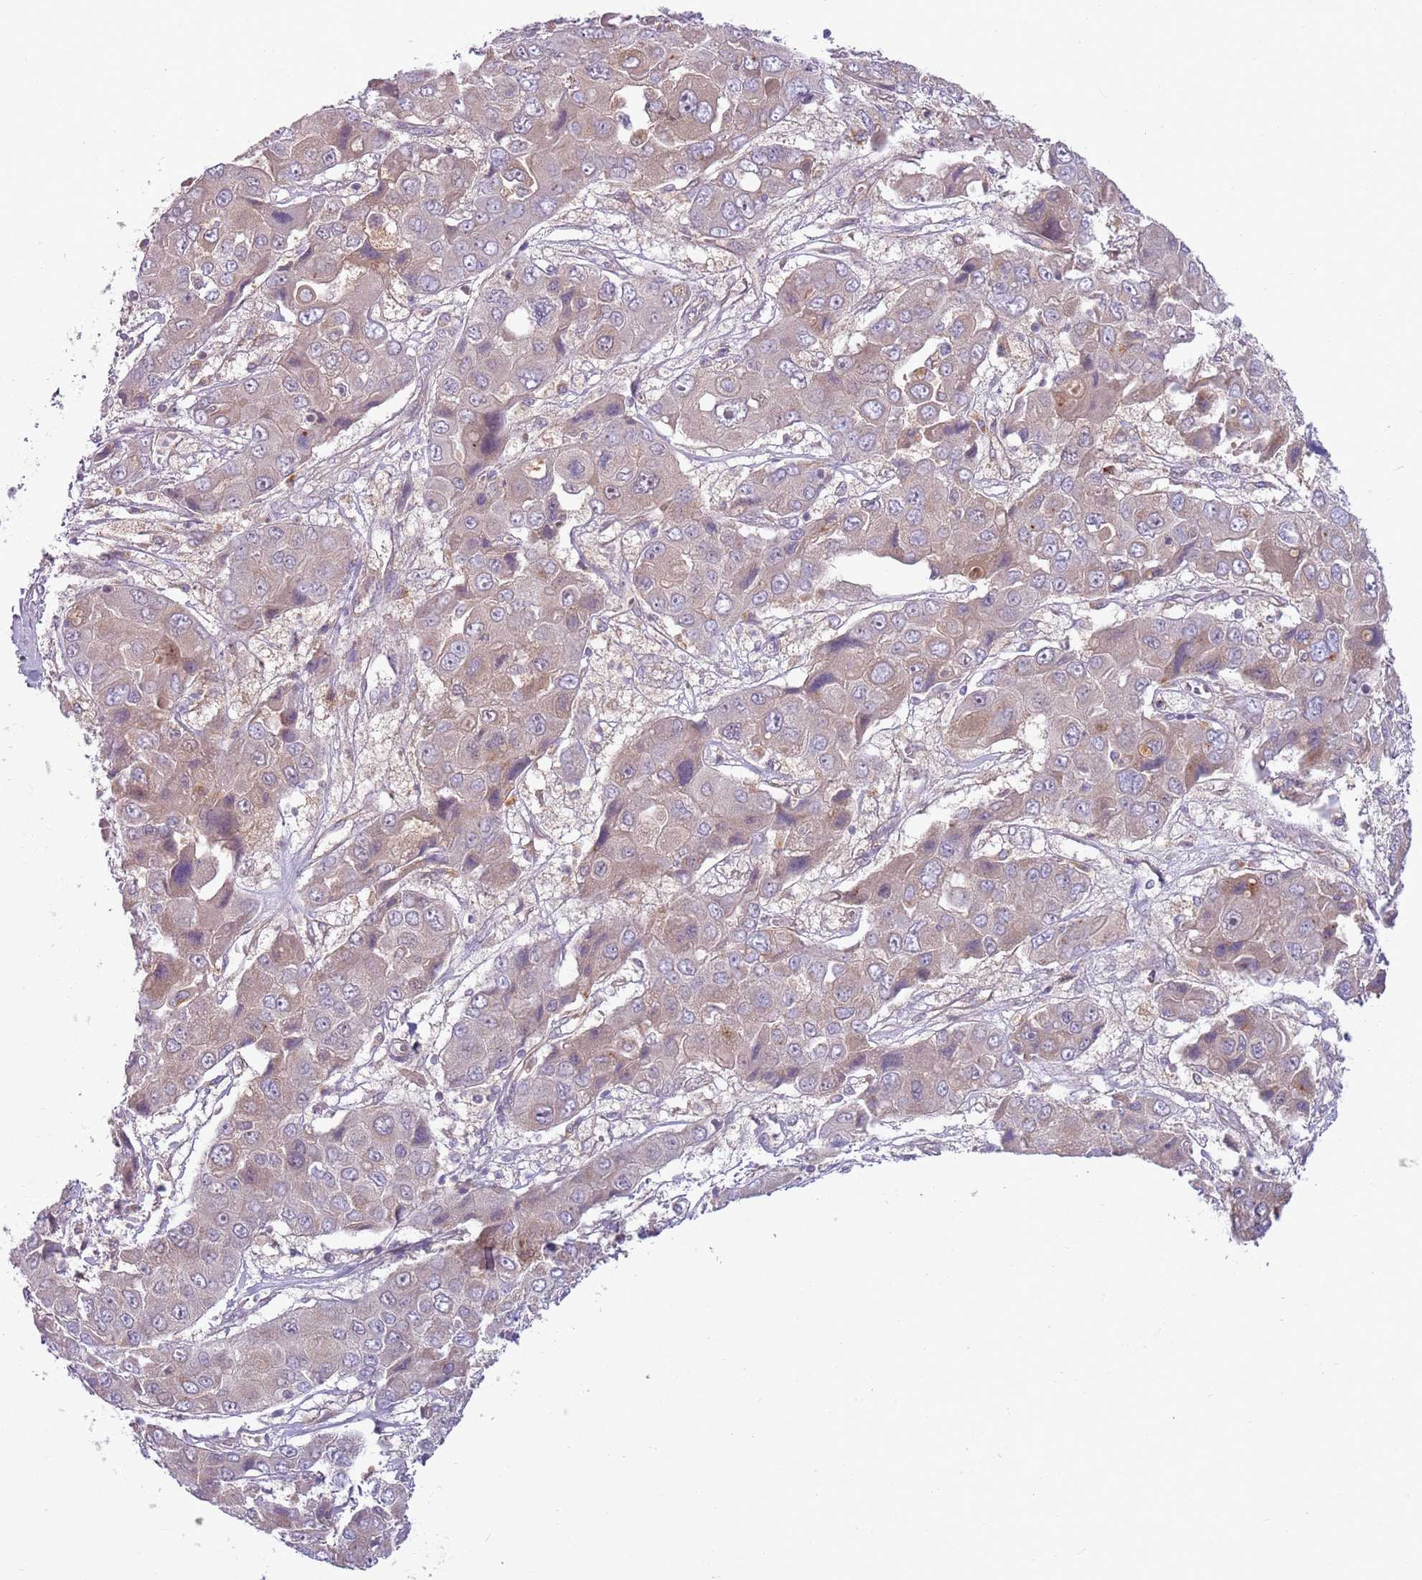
{"staining": {"intensity": "weak", "quantity": "25%-75%", "location": "cytoplasmic/membranous"}, "tissue": "liver cancer", "cell_type": "Tumor cells", "image_type": "cancer", "snomed": [{"axis": "morphology", "description": "Cholangiocarcinoma"}, {"axis": "topography", "description": "Liver"}], "caption": "DAB (3,3'-diaminobenzidine) immunohistochemical staining of cholangiocarcinoma (liver) demonstrates weak cytoplasmic/membranous protein staining in approximately 25%-75% of tumor cells.", "gene": "SKOR2", "patient": {"sex": "male", "age": 67}}